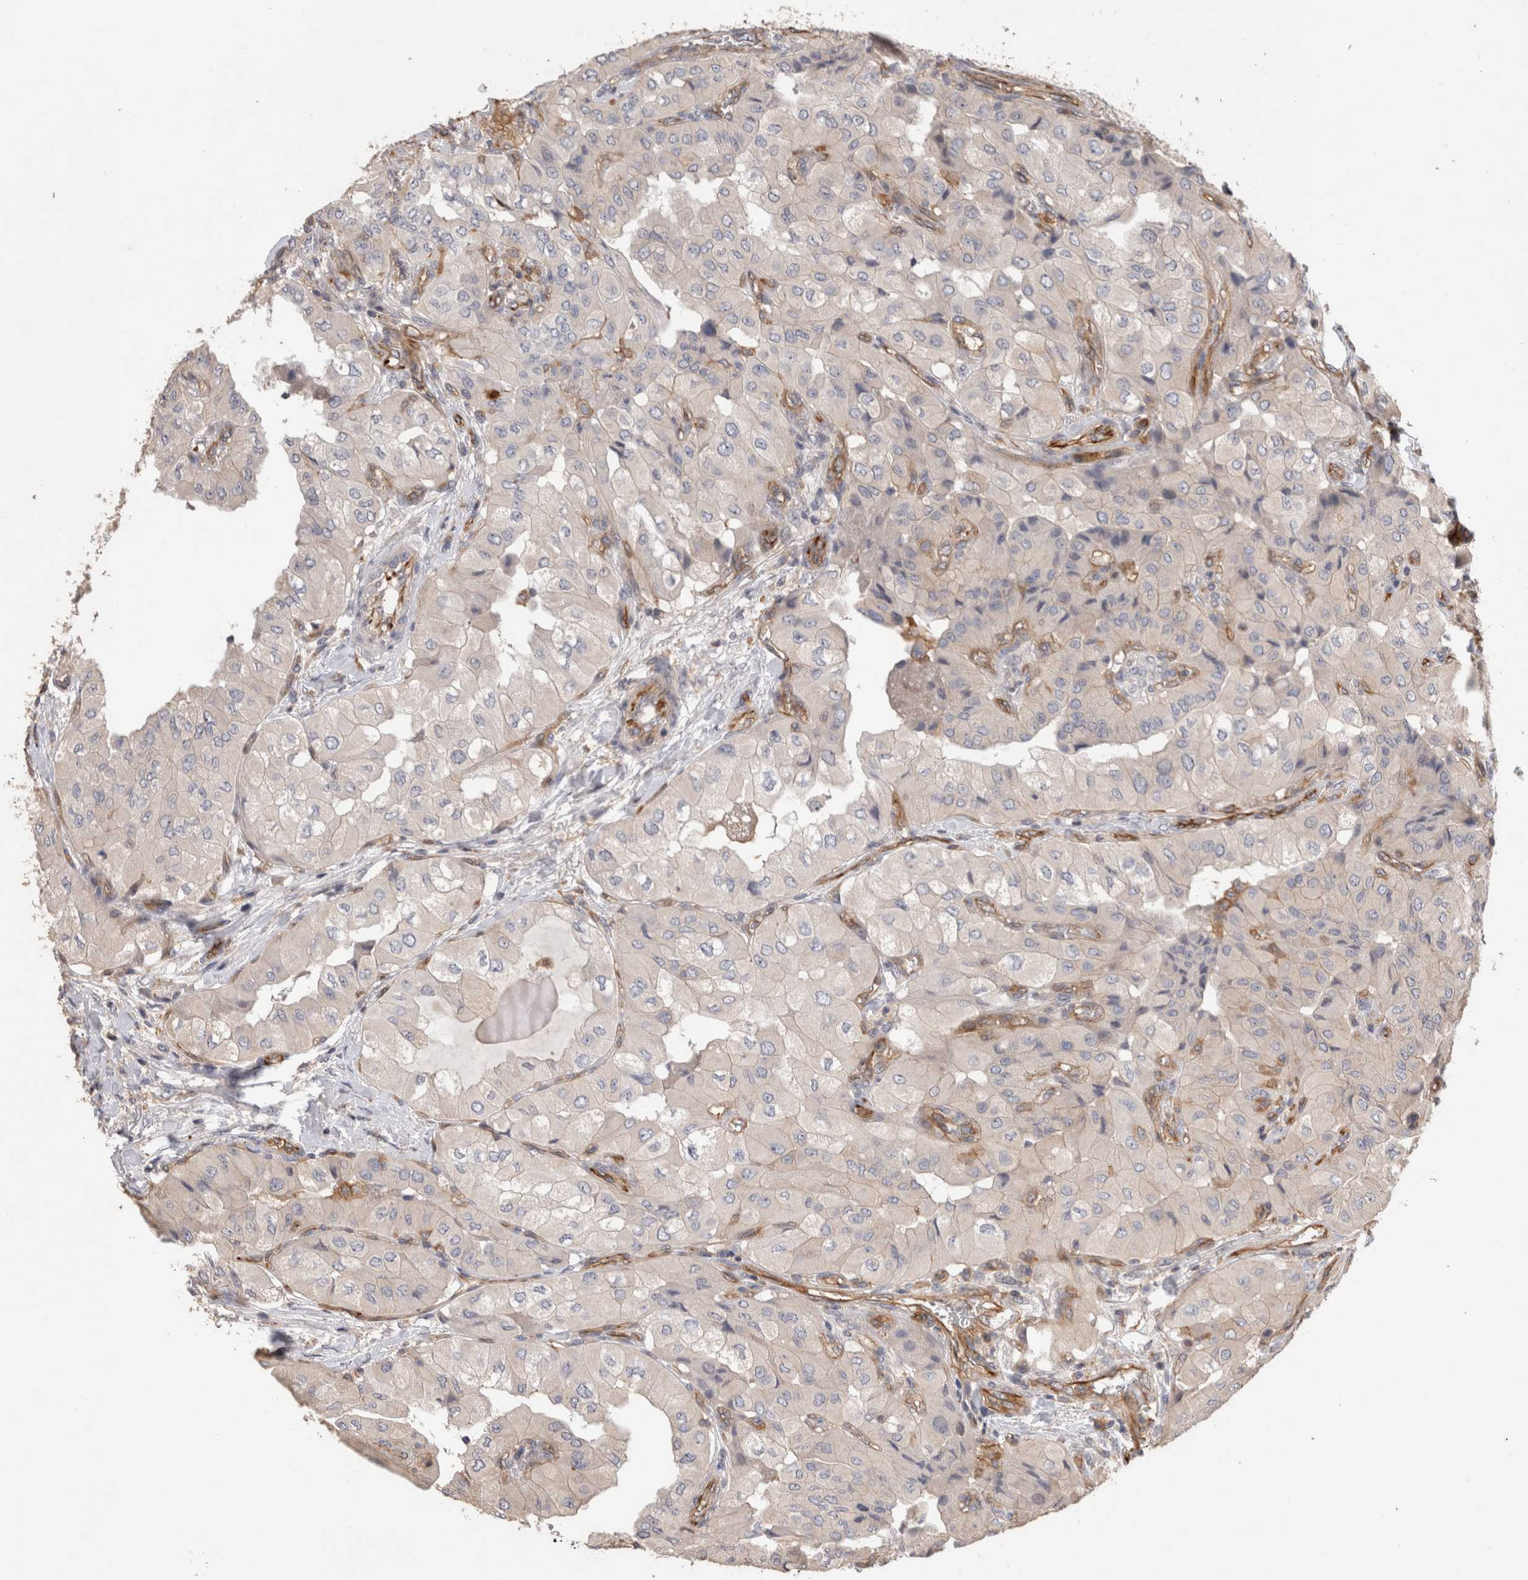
{"staining": {"intensity": "negative", "quantity": "none", "location": "none"}, "tissue": "thyroid cancer", "cell_type": "Tumor cells", "image_type": "cancer", "snomed": [{"axis": "morphology", "description": "Papillary adenocarcinoma, NOS"}, {"axis": "topography", "description": "Thyroid gland"}], "caption": "This is an immunohistochemistry micrograph of papillary adenocarcinoma (thyroid). There is no expression in tumor cells.", "gene": "BNIP2", "patient": {"sex": "female", "age": 59}}